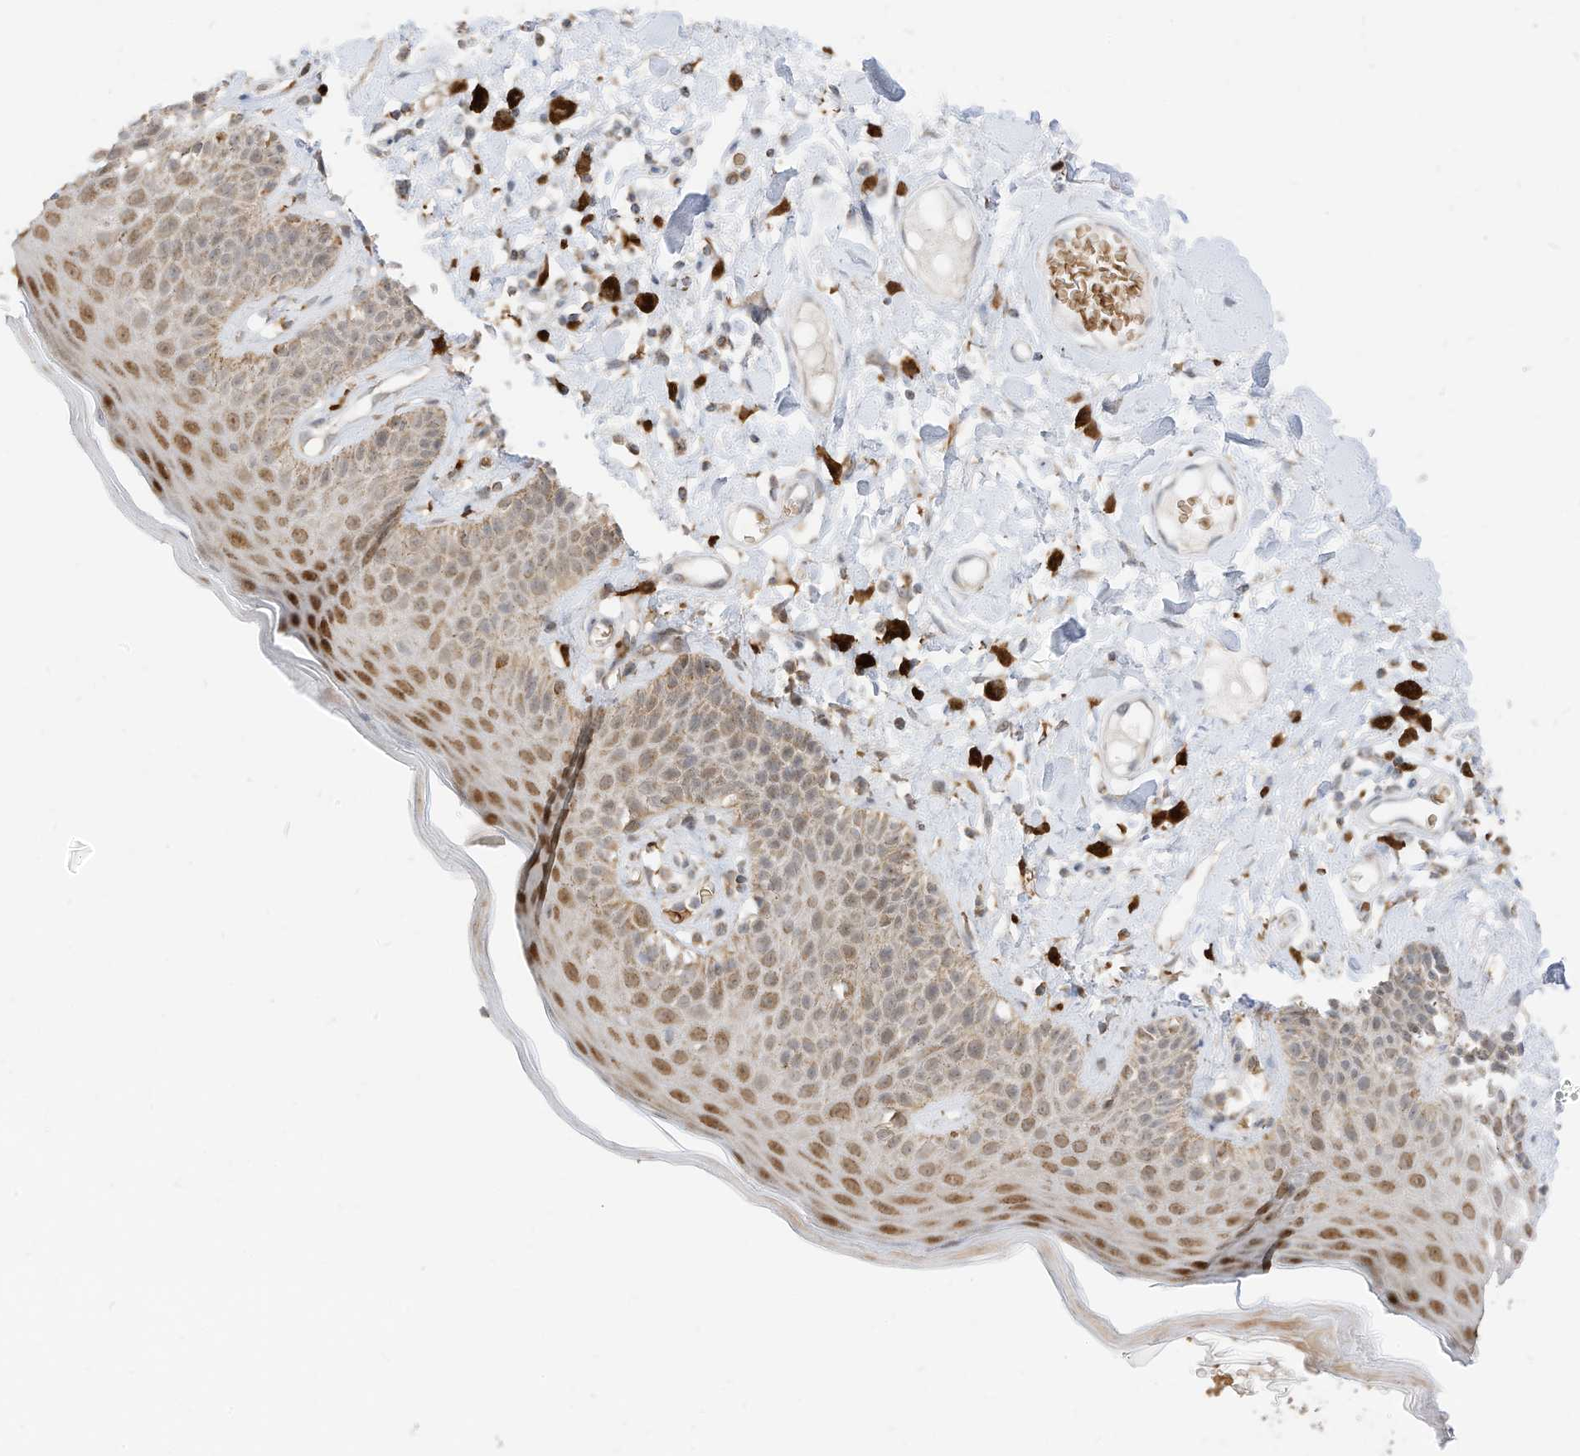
{"staining": {"intensity": "moderate", "quantity": ">75%", "location": "cytoplasmic/membranous,nuclear"}, "tissue": "skin", "cell_type": "Epidermal cells", "image_type": "normal", "snomed": [{"axis": "morphology", "description": "Normal tissue, NOS"}, {"axis": "topography", "description": "Anal"}], "caption": "The histopathology image displays immunohistochemical staining of normal skin. There is moderate cytoplasmic/membranous,nuclear staining is appreciated in about >75% of epidermal cells.", "gene": "MTUS2", "patient": {"sex": "female", "age": 78}}